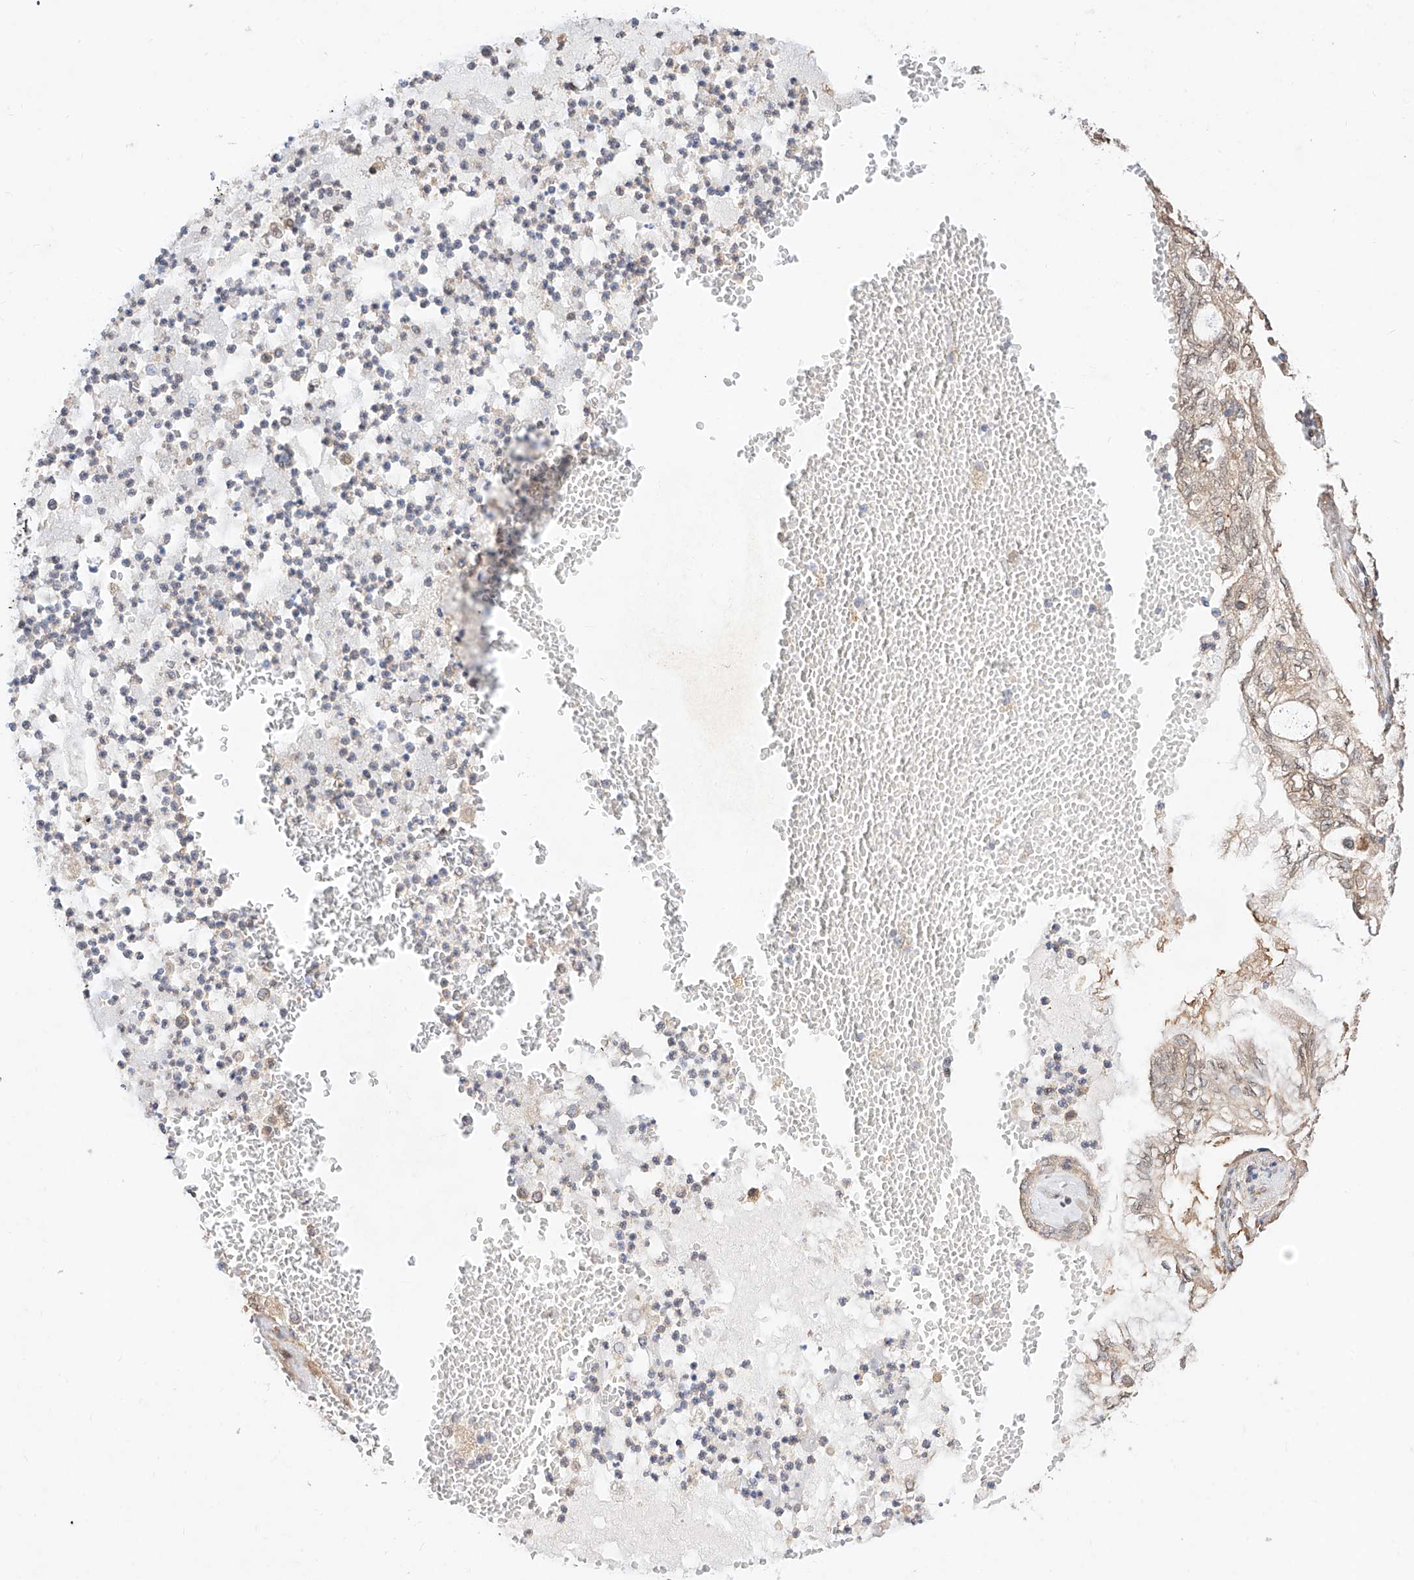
{"staining": {"intensity": "weak", "quantity": ">75%", "location": "cytoplasmic/membranous"}, "tissue": "lung cancer", "cell_type": "Tumor cells", "image_type": "cancer", "snomed": [{"axis": "morphology", "description": "Adenocarcinoma, NOS"}, {"axis": "topography", "description": "Lung"}], "caption": "This image demonstrates IHC staining of human lung adenocarcinoma, with low weak cytoplasmic/membranous expression in about >75% of tumor cells.", "gene": "ZSCAN4", "patient": {"sex": "female", "age": 70}}